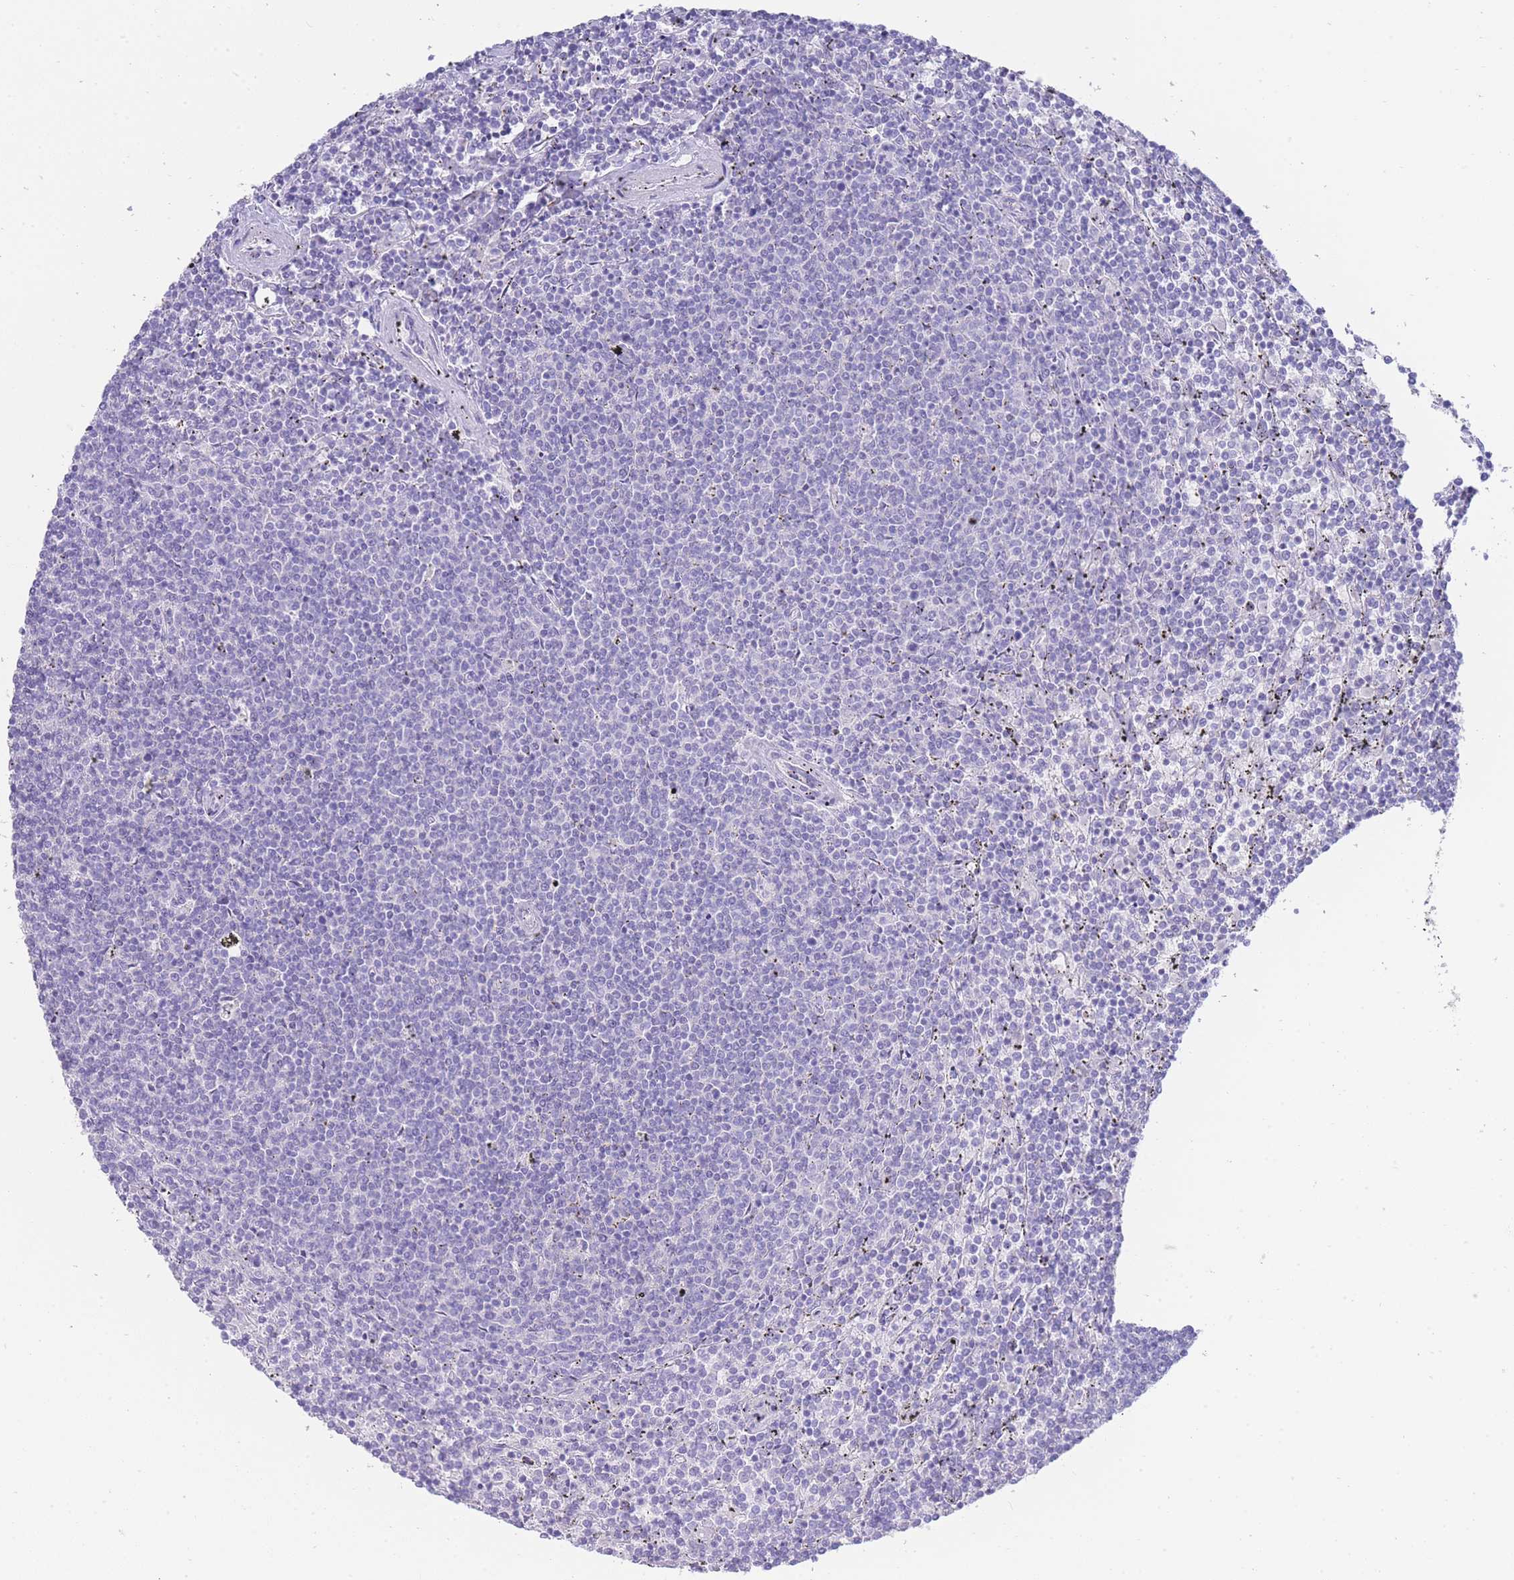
{"staining": {"intensity": "negative", "quantity": "none", "location": "none"}, "tissue": "lymphoma", "cell_type": "Tumor cells", "image_type": "cancer", "snomed": [{"axis": "morphology", "description": "Malignant lymphoma, non-Hodgkin's type, Low grade"}, {"axis": "topography", "description": "Spleen"}], "caption": "Immunohistochemical staining of malignant lymphoma, non-Hodgkin's type (low-grade) displays no significant expression in tumor cells.", "gene": "LRRC37A", "patient": {"sex": "female", "age": 50}}